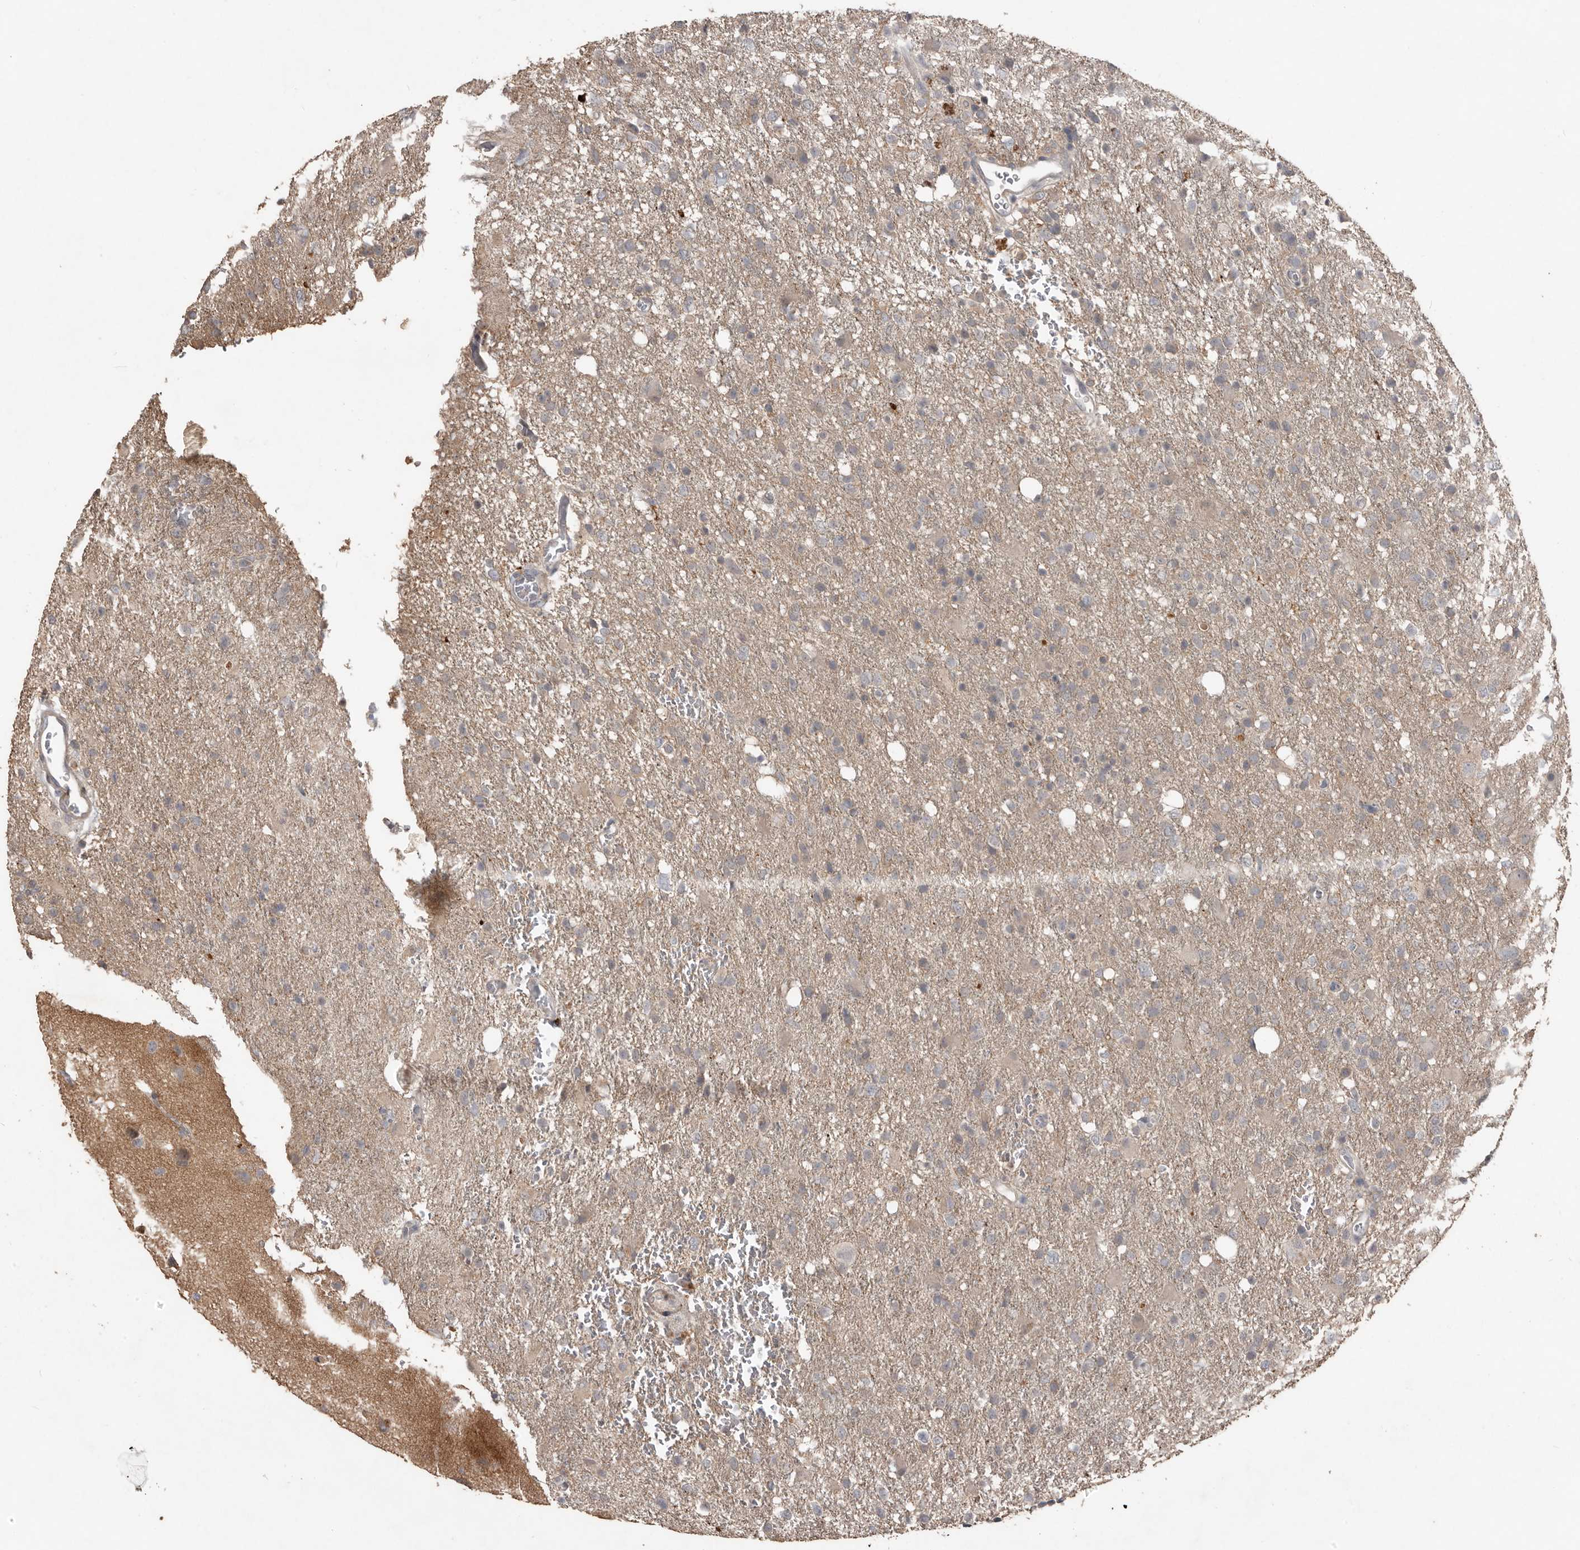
{"staining": {"intensity": "weak", "quantity": "<25%", "location": "cytoplasmic/membranous"}, "tissue": "glioma", "cell_type": "Tumor cells", "image_type": "cancer", "snomed": [{"axis": "morphology", "description": "Glioma, malignant, High grade"}, {"axis": "topography", "description": "Brain"}], "caption": "Immunohistochemistry histopathology image of human glioma stained for a protein (brown), which shows no expression in tumor cells.", "gene": "BAMBI", "patient": {"sex": "female", "age": 57}}